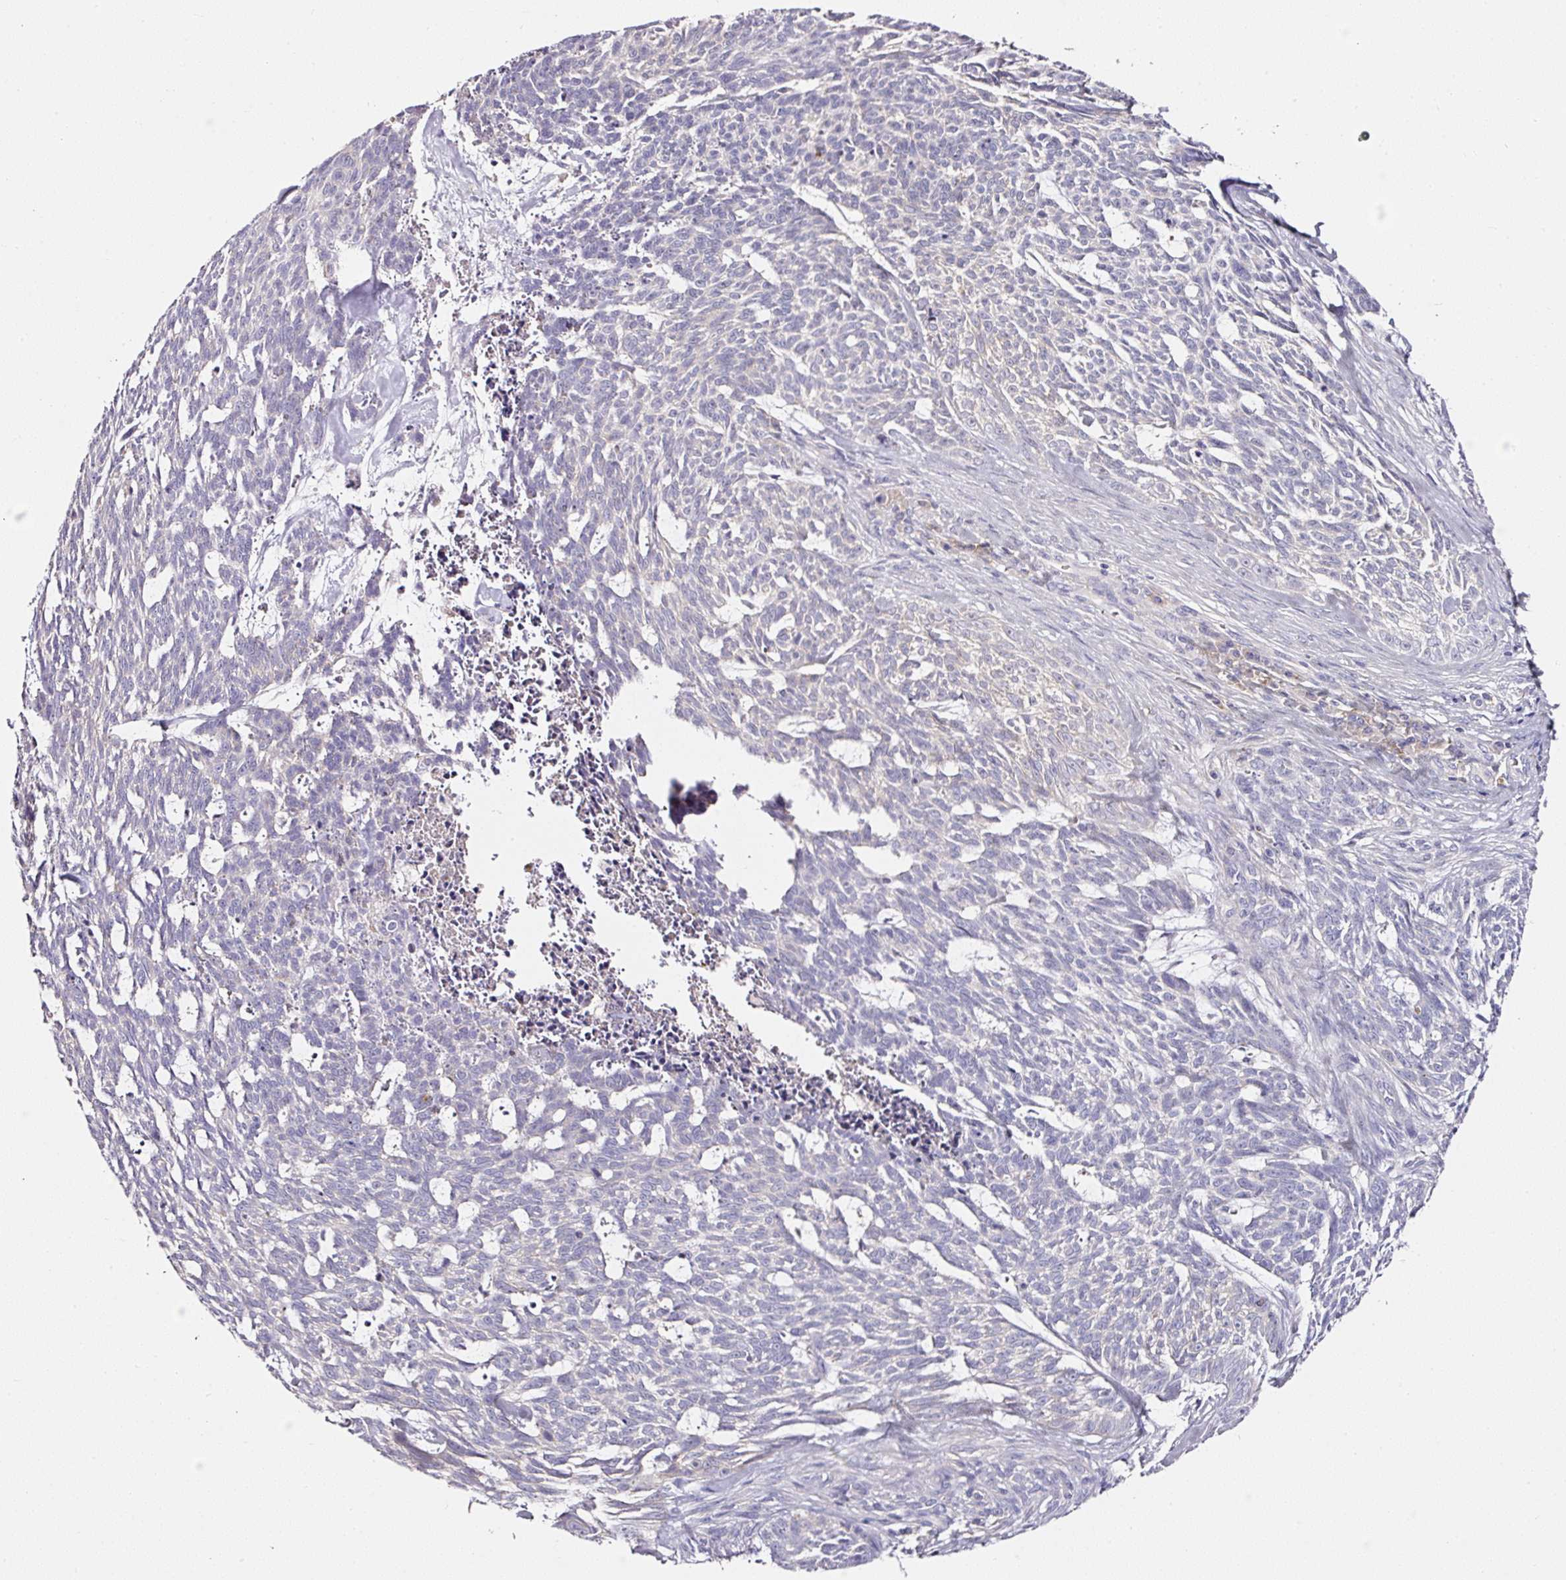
{"staining": {"intensity": "negative", "quantity": "none", "location": "none"}, "tissue": "skin cancer", "cell_type": "Tumor cells", "image_type": "cancer", "snomed": [{"axis": "morphology", "description": "Basal cell carcinoma"}, {"axis": "topography", "description": "Skin"}], "caption": "Tumor cells show no significant protein staining in skin cancer.", "gene": "CD47", "patient": {"sex": "female", "age": 93}}